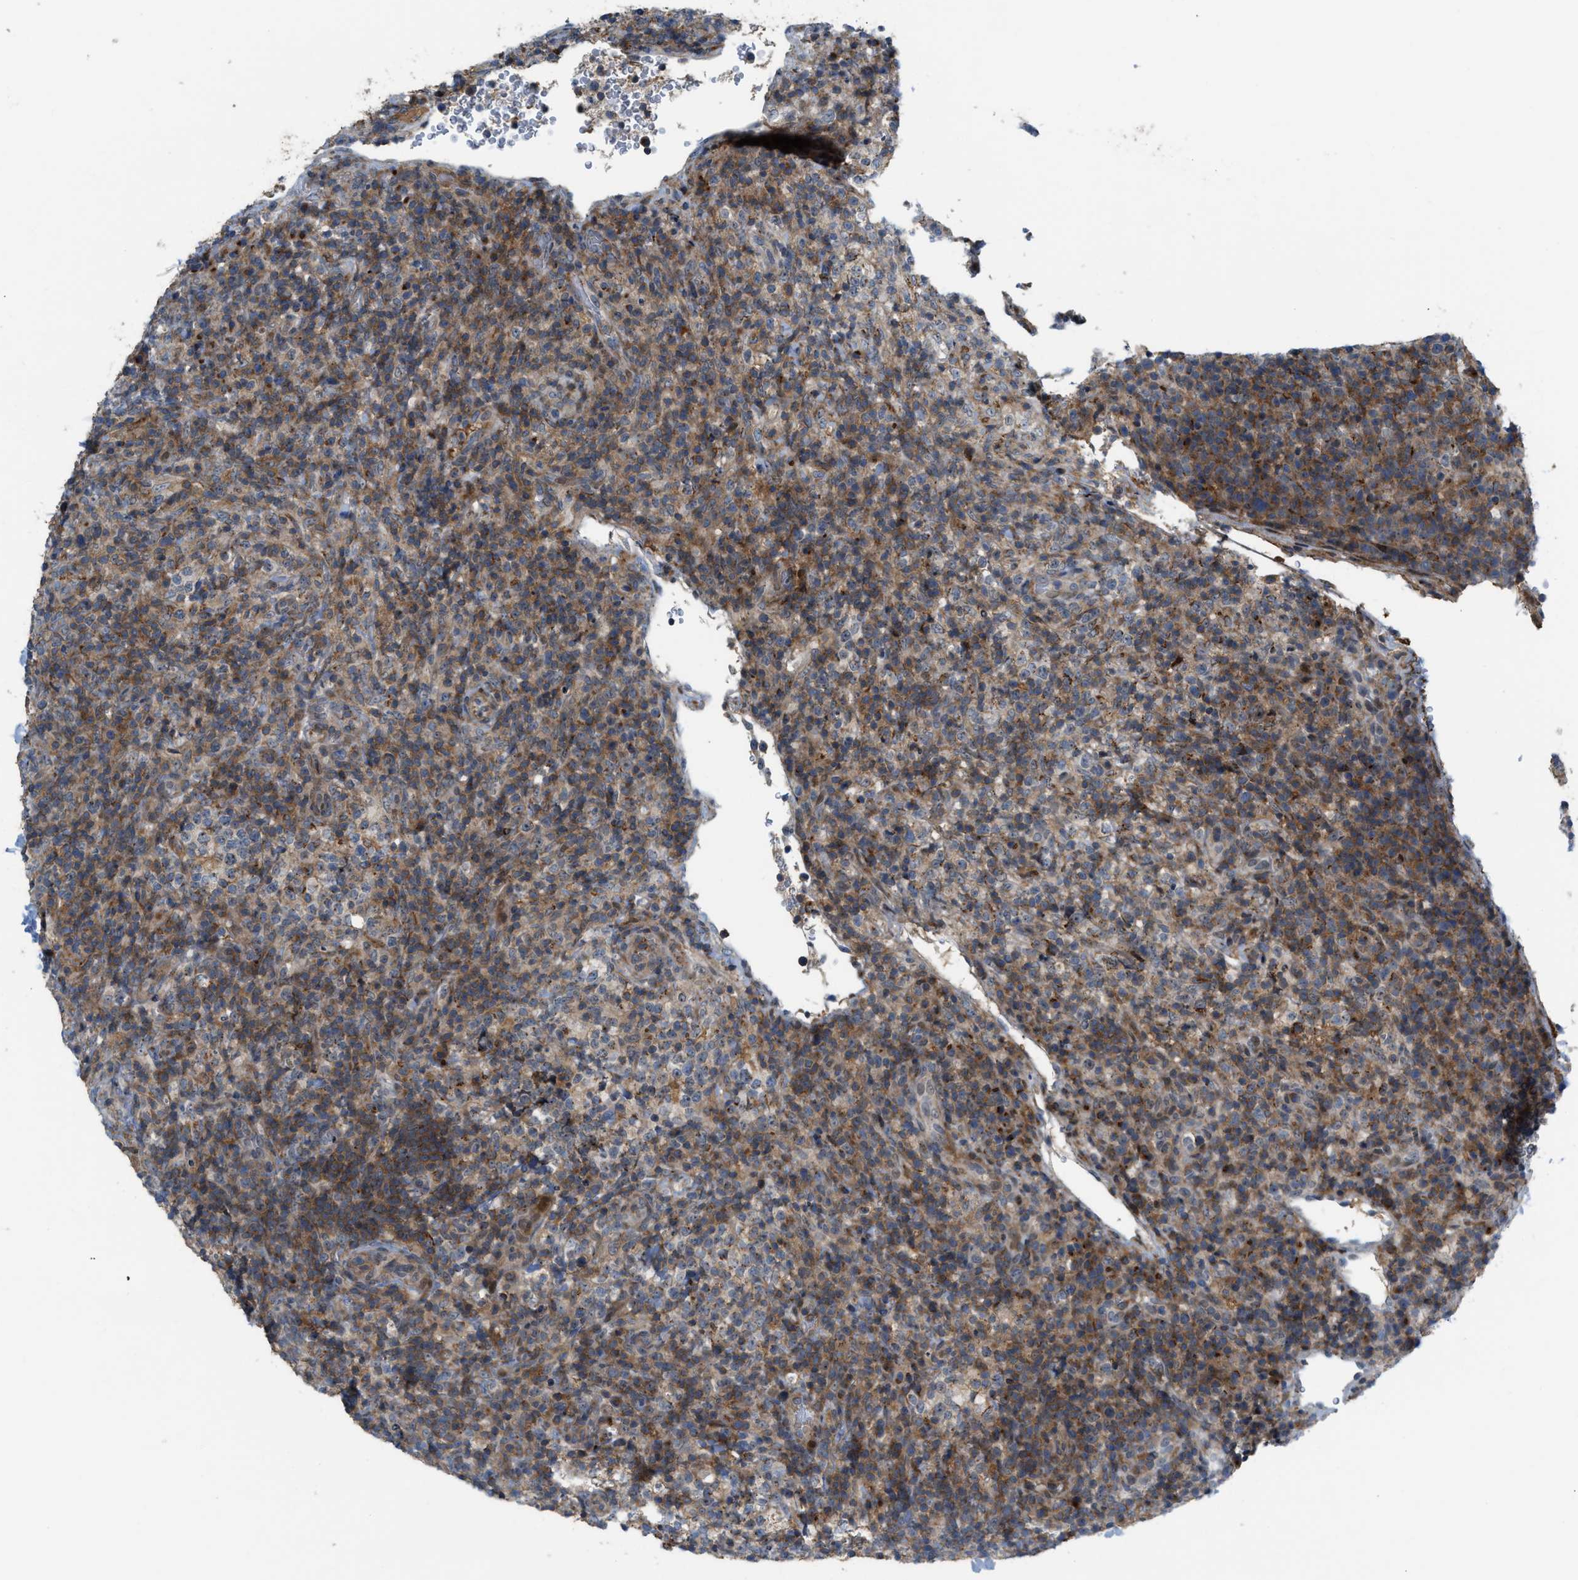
{"staining": {"intensity": "moderate", "quantity": ">75%", "location": "cytoplasmic/membranous"}, "tissue": "lymphoma", "cell_type": "Tumor cells", "image_type": "cancer", "snomed": [{"axis": "morphology", "description": "Malignant lymphoma, non-Hodgkin's type, High grade"}, {"axis": "topography", "description": "Lymph node"}], "caption": "DAB (3,3'-diaminobenzidine) immunohistochemical staining of lymphoma exhibits moderate cytoplasmic/membranous protein positivity in about >75% of tumor cells. The staining was performed using DAB (3,3'-diaminobenzidine) to visualize the protein expression in brown, while the nuclei were stained in blue with hematoxylin (Magnification: 20x).", "gene": "DIPK1A", "patient": {"sex": "female", "age": 76}}